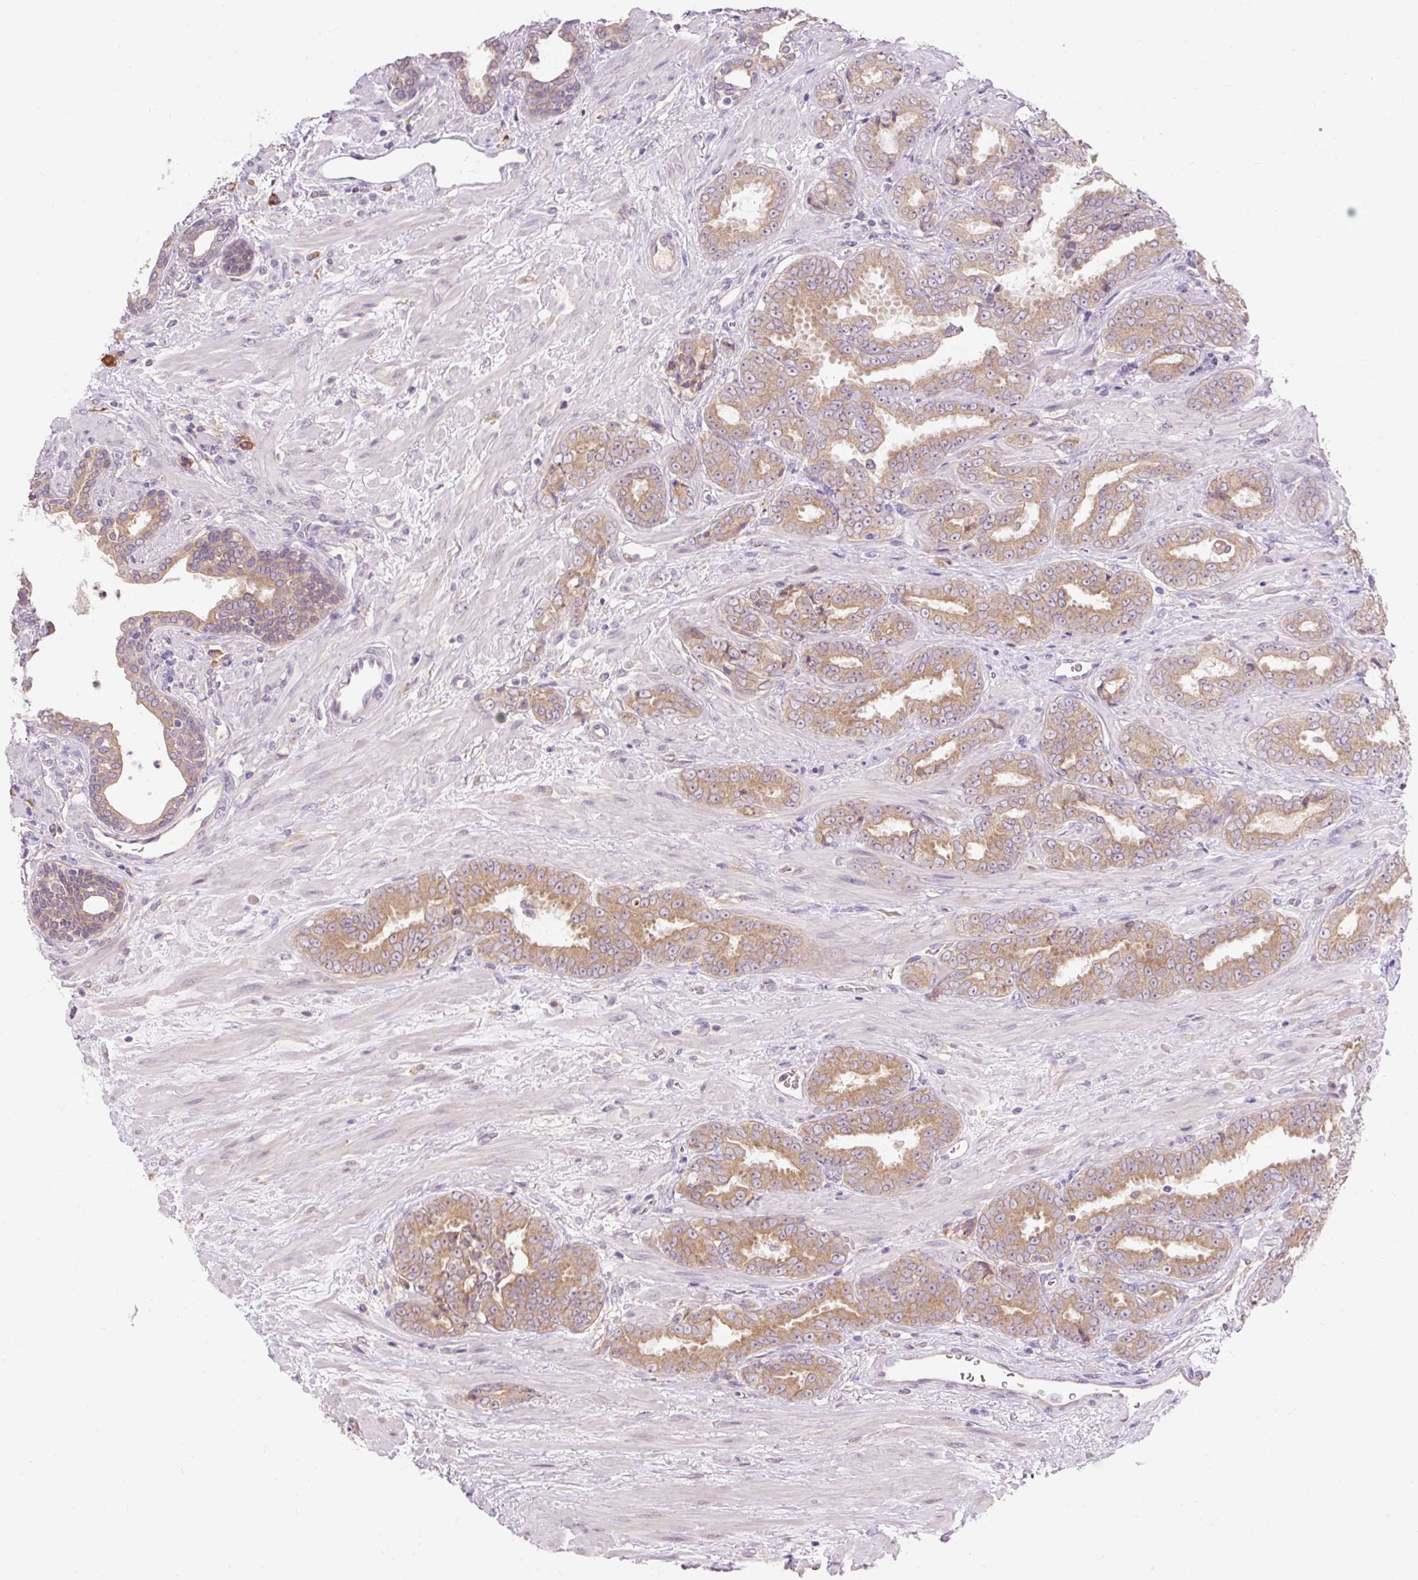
{"staining": {"intensity": "moderate", "quantity": ">75%", "location": "cytoplasmic/membranous"}, "tissue": "prostate cancer", "cell_type": "Tumor cells", "image_type": "cancer", "snomed": [{"axis": "morphology", "description": "Adenocarcinoma, High grade"}, {"axis": "topography", "description": "Prostate"}], "caption": "Prostate cancer stained with a brown dye shows moderate cytoplasmic/membranous positive expression in approximately >75% of tumor cells.", "gene": "SEC63", "patient": {"sex": "male", "age": 72}}